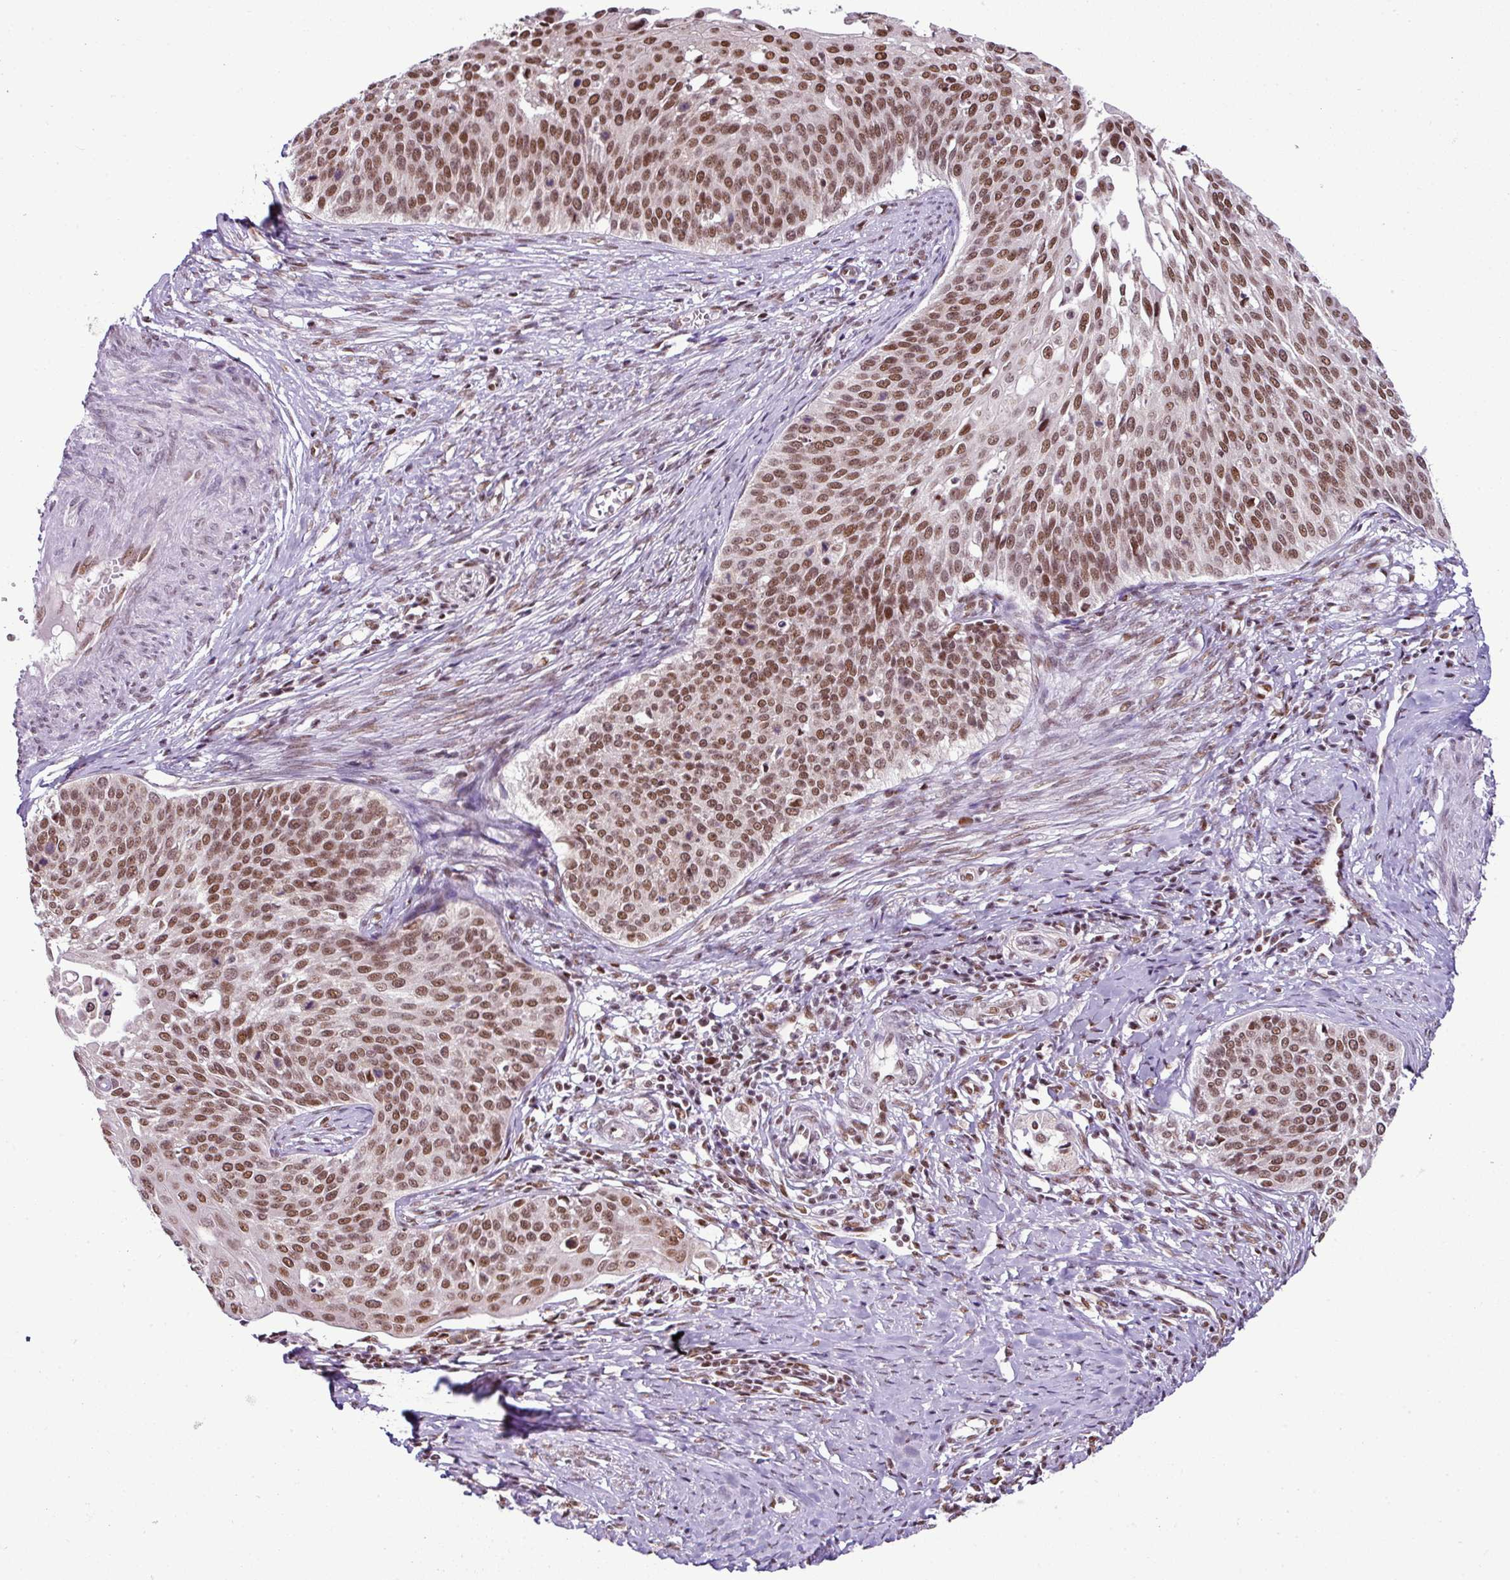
{"staining": {"intensity": "moderate", "quantity": ">75%", "location": "nuclear"}, "tissue": "cervical cancer", "cell_type": "Tumor cells", "image_type": "cancer", "snomed": [{"axis": "morphology", "description": "Squamous cell carcinoma, NOS"}, {"axis": "topography", "description": "Cervix"}], "caption": "This is an image of immunohistochemistry staining of squamous cell carcinoma (cervical), which shows moderate positivity in the nuclear of tumor cells.", "gene": "PGAP4", "patient": {"sex": "female", "age": 44}}